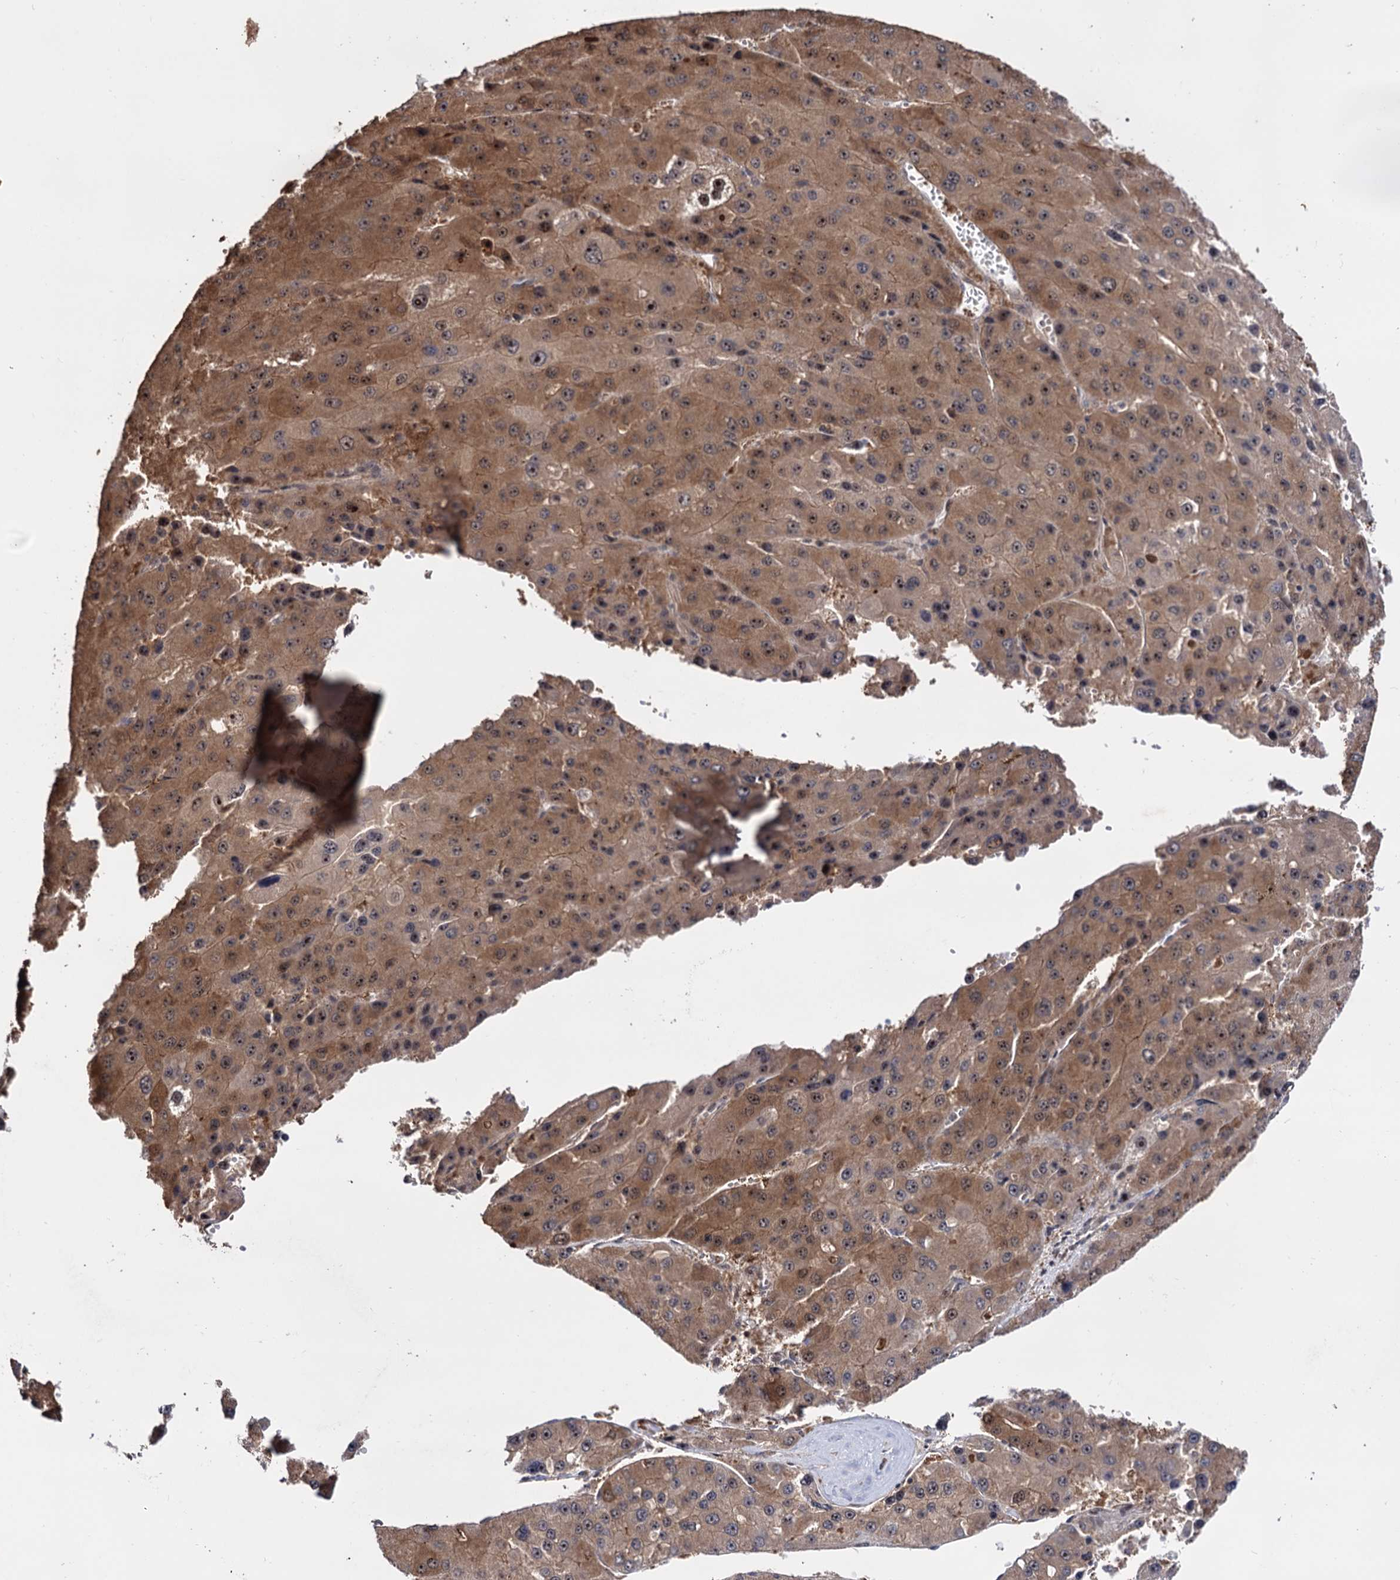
{"staining": {"intensity": "moderate", "quantity": ">75%", "location": "cytoplasmic/membranous,nuclear"}, "tissue": "liver cancer", "cell_type": "Tumor cells", "image_type": "cancer", "snomed": [{"axis": "morphology", "description": "Carcinoma, Hepatocellular, NOS"}, {"axis": "topography", "description": "Liver"}], "caption": "Approximately >75% of tumor cells in liver cancer (hepatocellular carcinoma) reveal moderate cytoplasmic/membranous and nuclear protein staining as visualized by brown immunohistochemical staining.", "gene": "PIGB", "patient": {"sex": "female", "age": 73}}